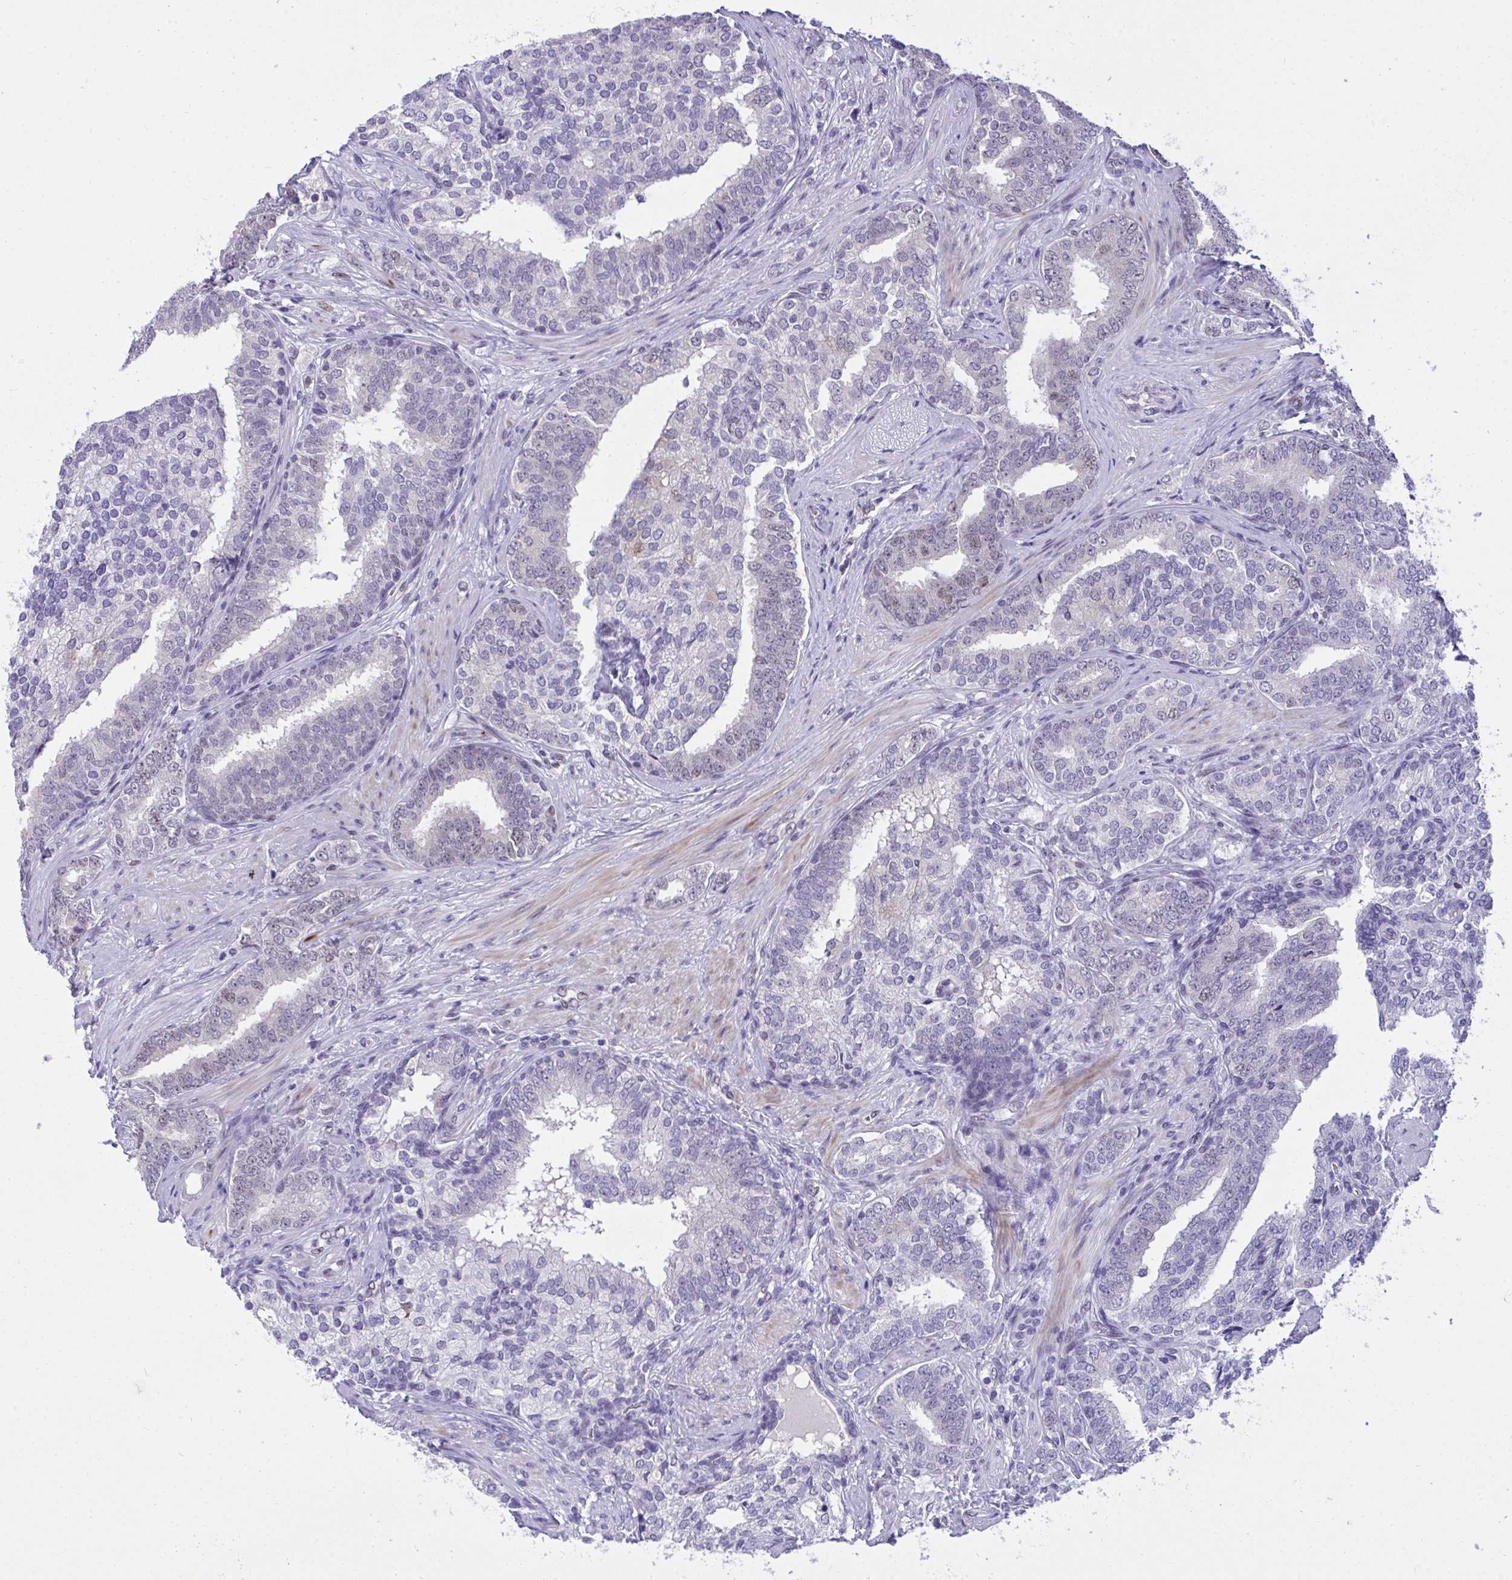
{"staining": {"intensity": "weak", "quantity": "<25%", "location": "nuclear"}, "tissue": "prostate cancer", "cell_type": "Tumor cells", "image_type": "cancer", "snomed": [{"axis": "morphology", "description": "Adenocarcinoma, High grade"}, {"axis": "topography", "description": "Prostate"}], "caption": "IHC photomicrograph of neoplastic tissue: human adenocarcinoma (high-grade) (prostate) stained with DAB exhibits no significant protein staining in tumor cells.", "gene": "TEAD4", "patient": {"sex": "male", "age": 72}}